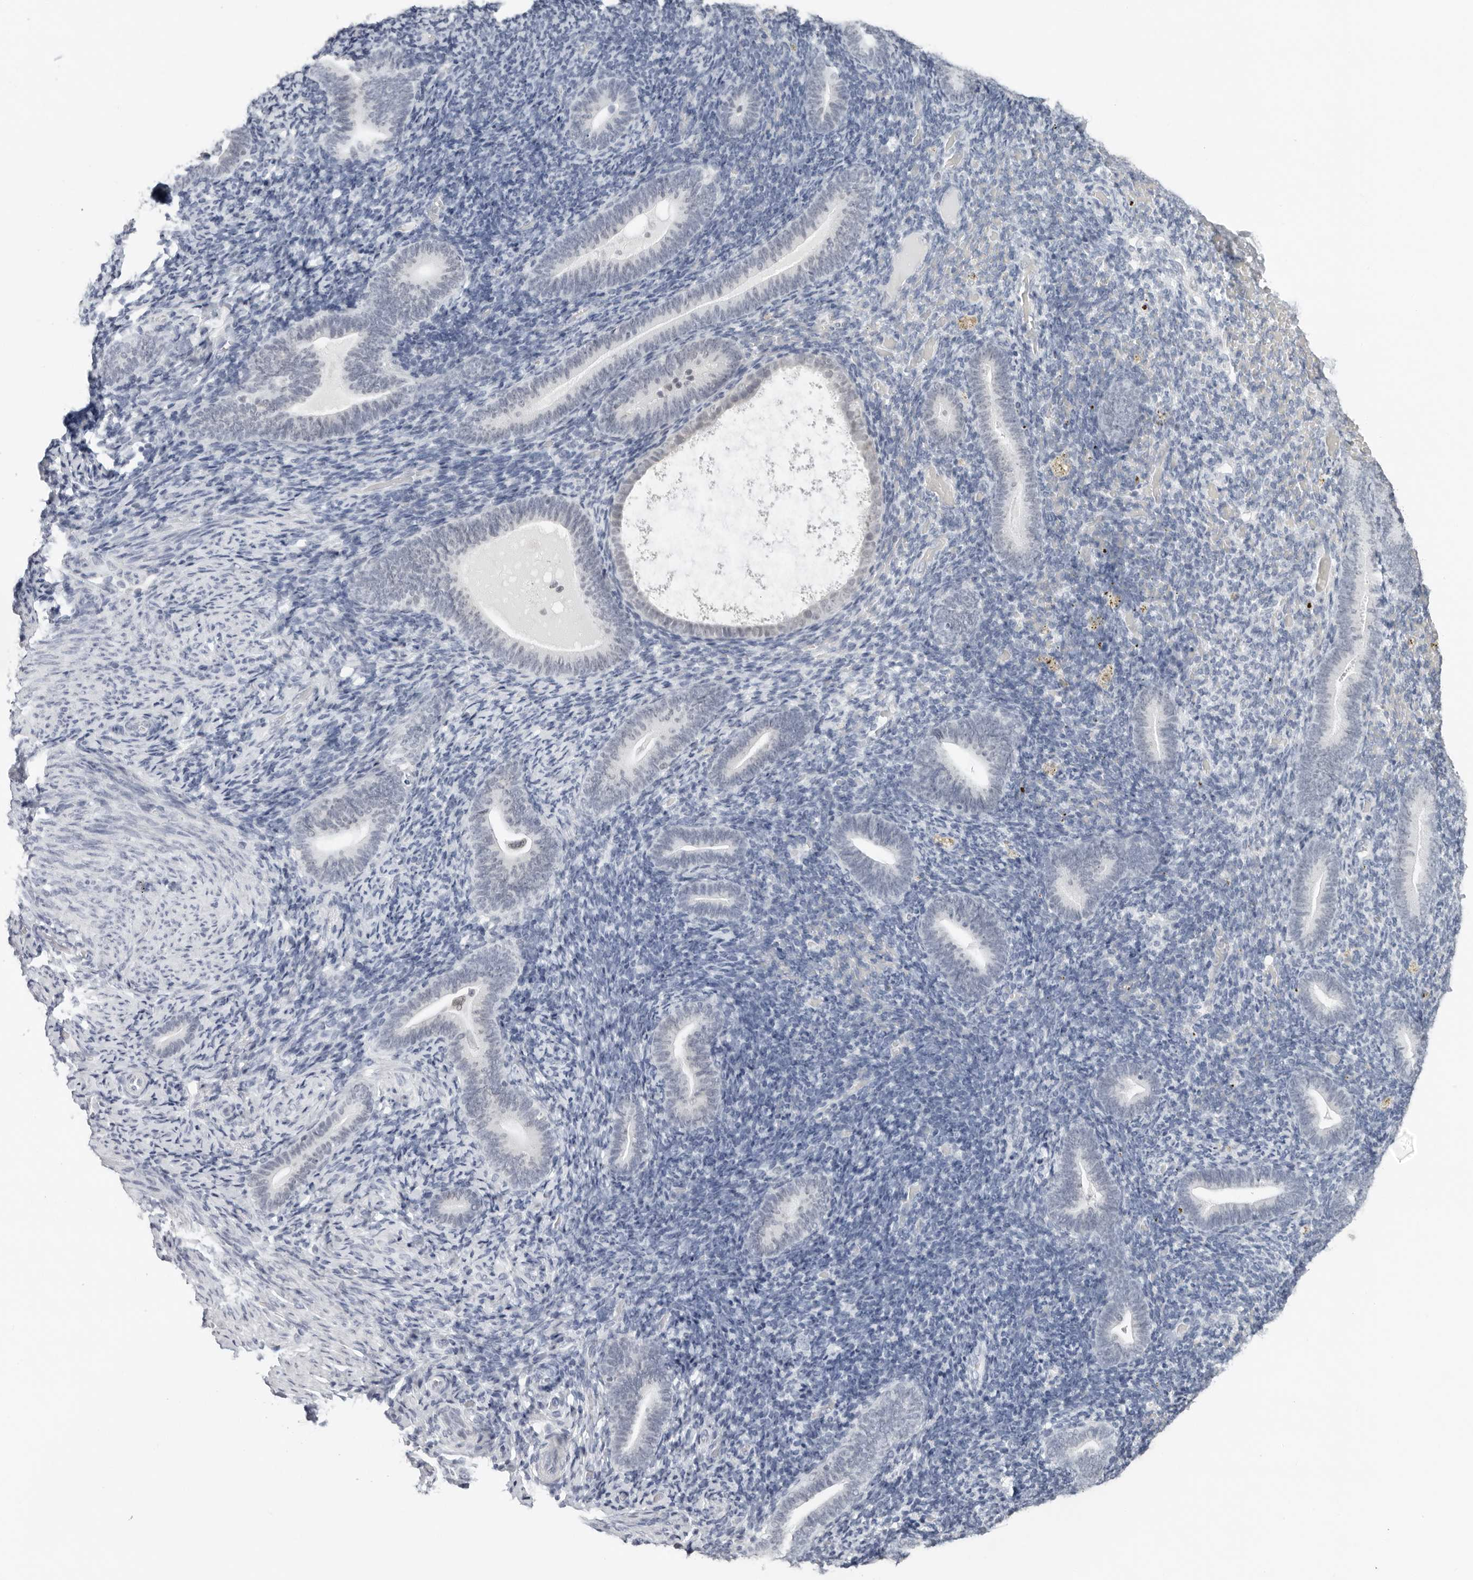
{"staining": {"intensity": "negative", "quantity": "none", "location": "none"}, "tissue": "endometrium", "cell_type": "Cells in endometrial stroma", "image_type": "normal", "snomed": [{"axis": "morphology", "description": "Normal tissue, NOS"}, {"axis": "topography", "description": "Endometrium"}], "caption": "This is an immunohistochemistry (IHC) photomicrograph of benign endometrium. There is no staining in cells in endometrial stroma.", "gene": "FLG2", "patient": {"sex": "female", "age": 51}}